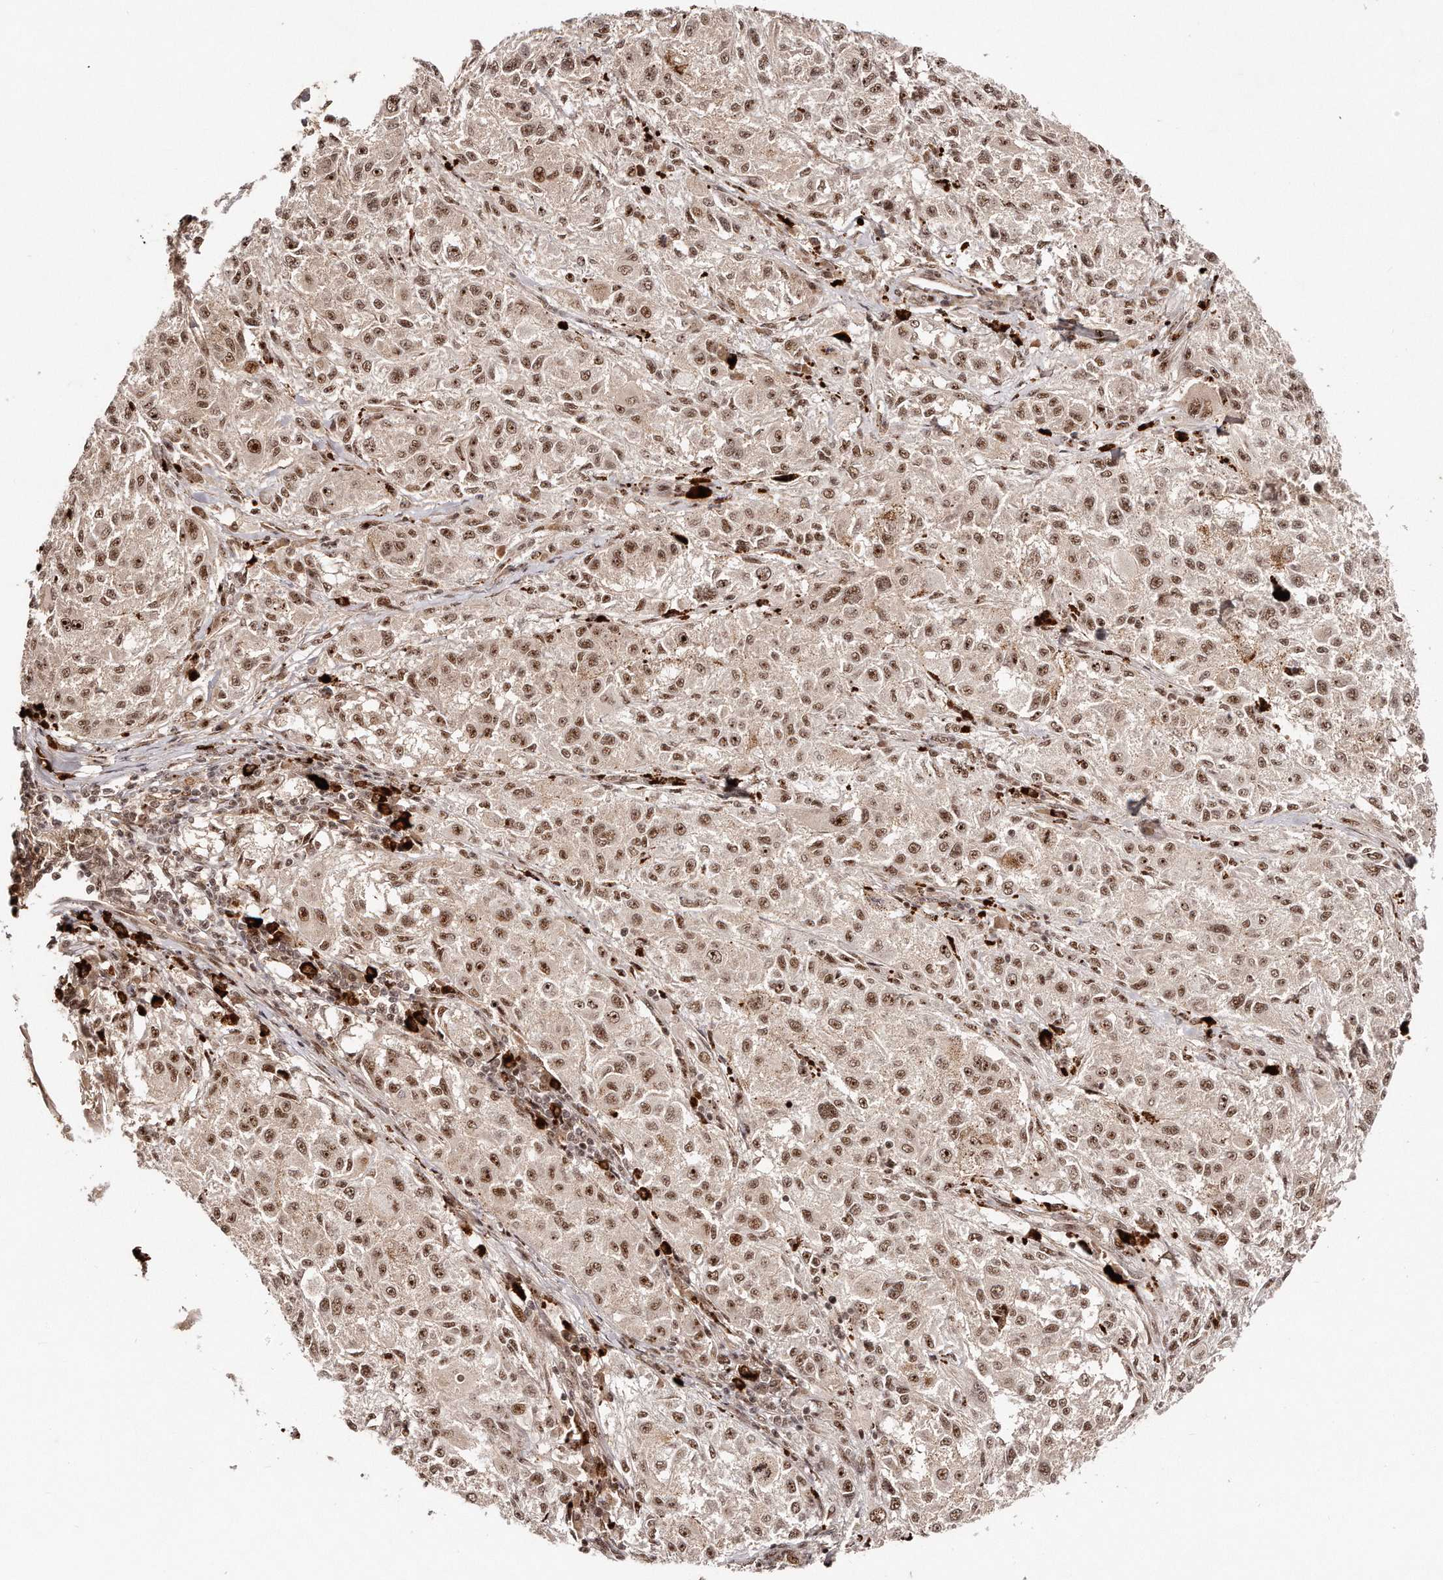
{"staining": {"intensity": "moderate", "quantity": ">75%", "location": "nuclear"}, "tissue": "melanoma", "cell_type": "Tumor cells", "image_type": "cancer", "snomed": [{"axis": "morphology", "description": "Necrosis, NOS"}, {"axis": "morphology", "description": "Malignant melanoma, NOS"}, {"axis": "topography", "description": "Skin"}], "caption": "This is a micrograph of immunohistochemistry (IHC) staining of melanoma, which shows moderate positivity in the nuclear of tumor cells.", "gene": "SOX4", "patient": {"sex": "female", "age": 87}}